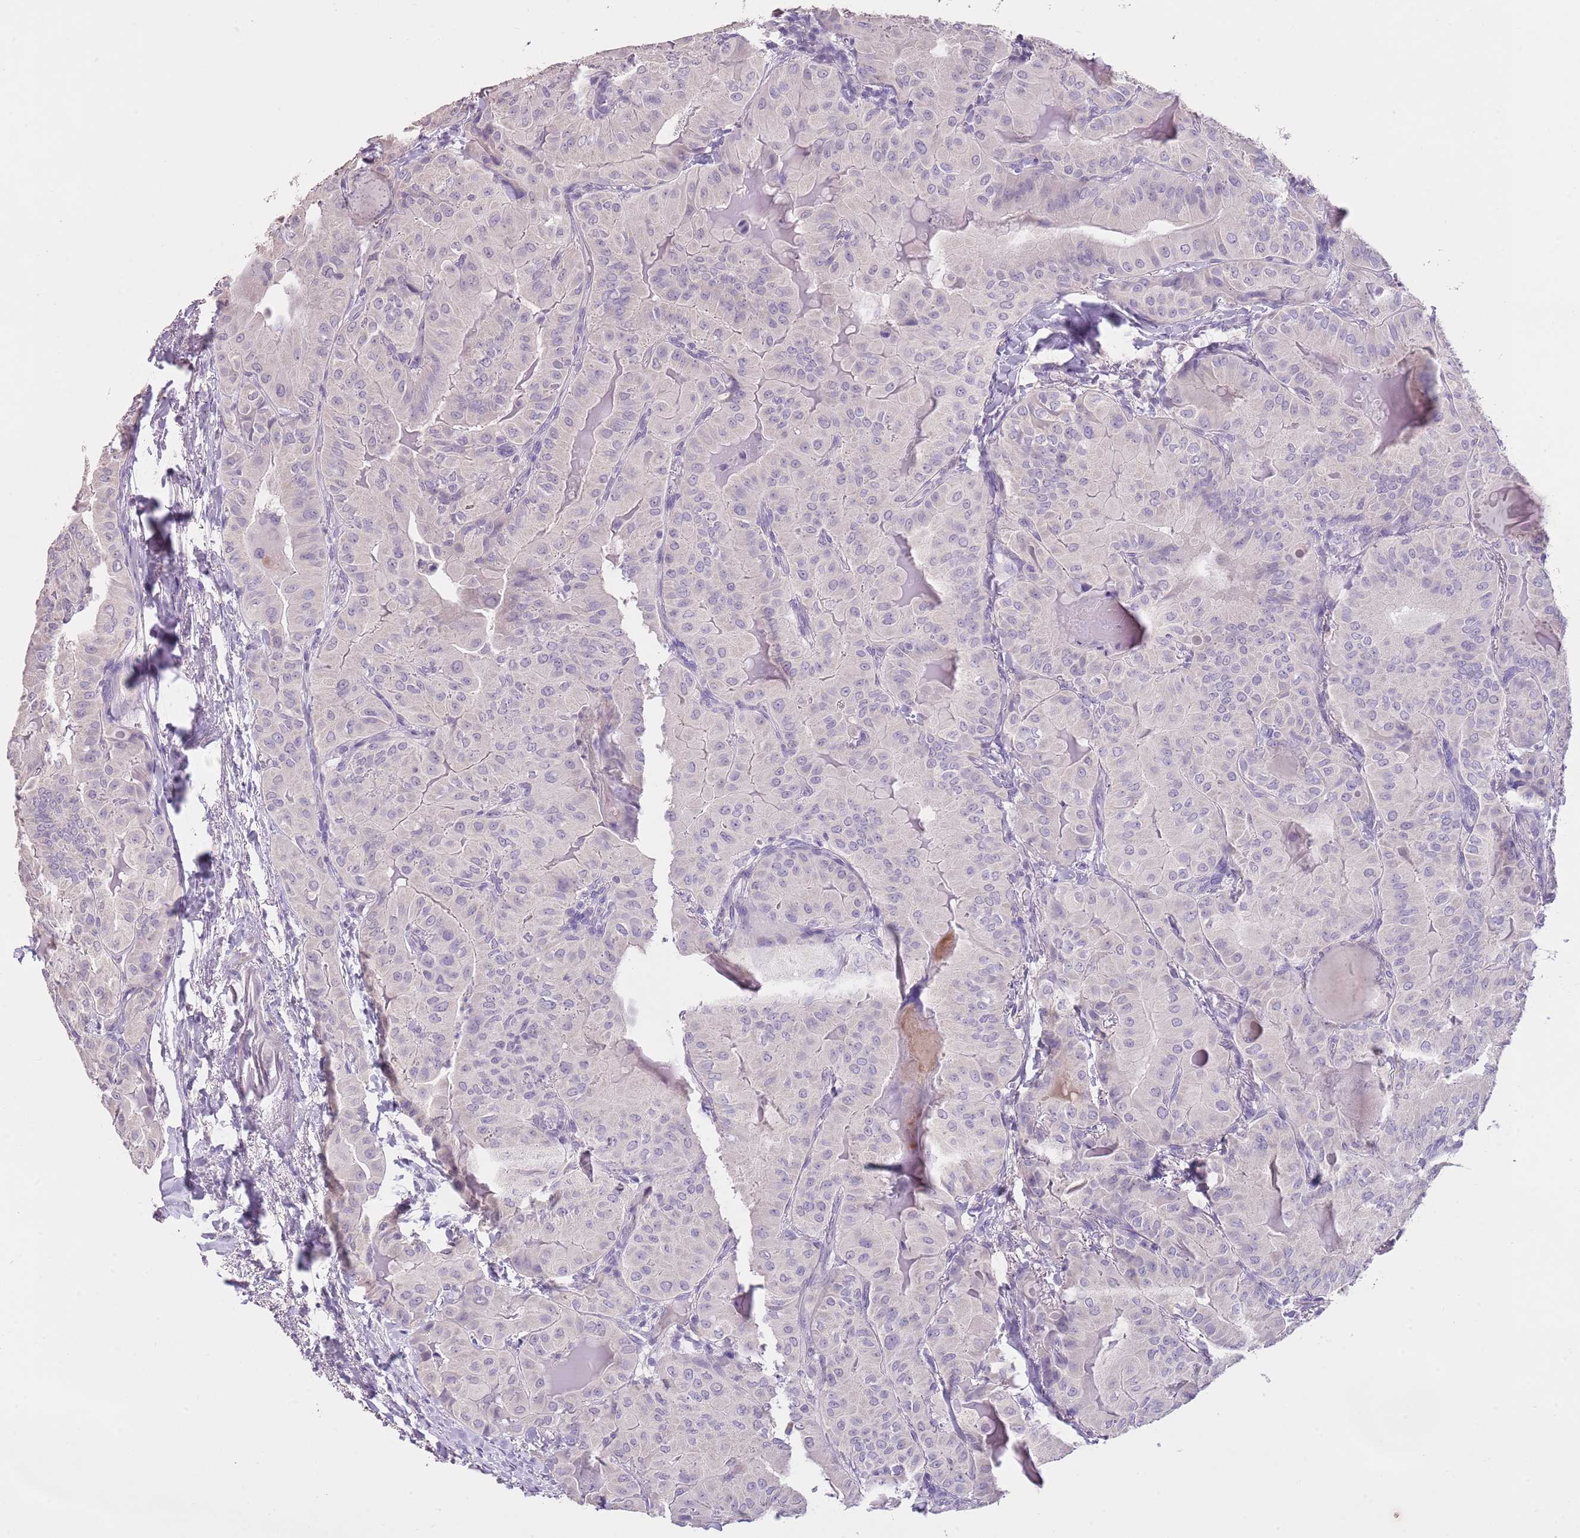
{"staining": {"intensity": "negative", "quantity": "none", "location": "none"}, "tissue": "thyroid cancer", "cell_type": "Tumor cells", "image_type": "cancer", "snomed": [{"axis": "morphology", "description": "Papillary adenocarcinoma, NOS"}, {"axis": "topography", "description": "Thyroid gland"}], "caption": "High power microscopy histopathology image of an IHC image of thyroid cancer (papillary adenocarcinoma), revealing no significant expression in tumor cells.", "gene": "SLC35E3", "patient": {"sex": "female", "age": 68}}